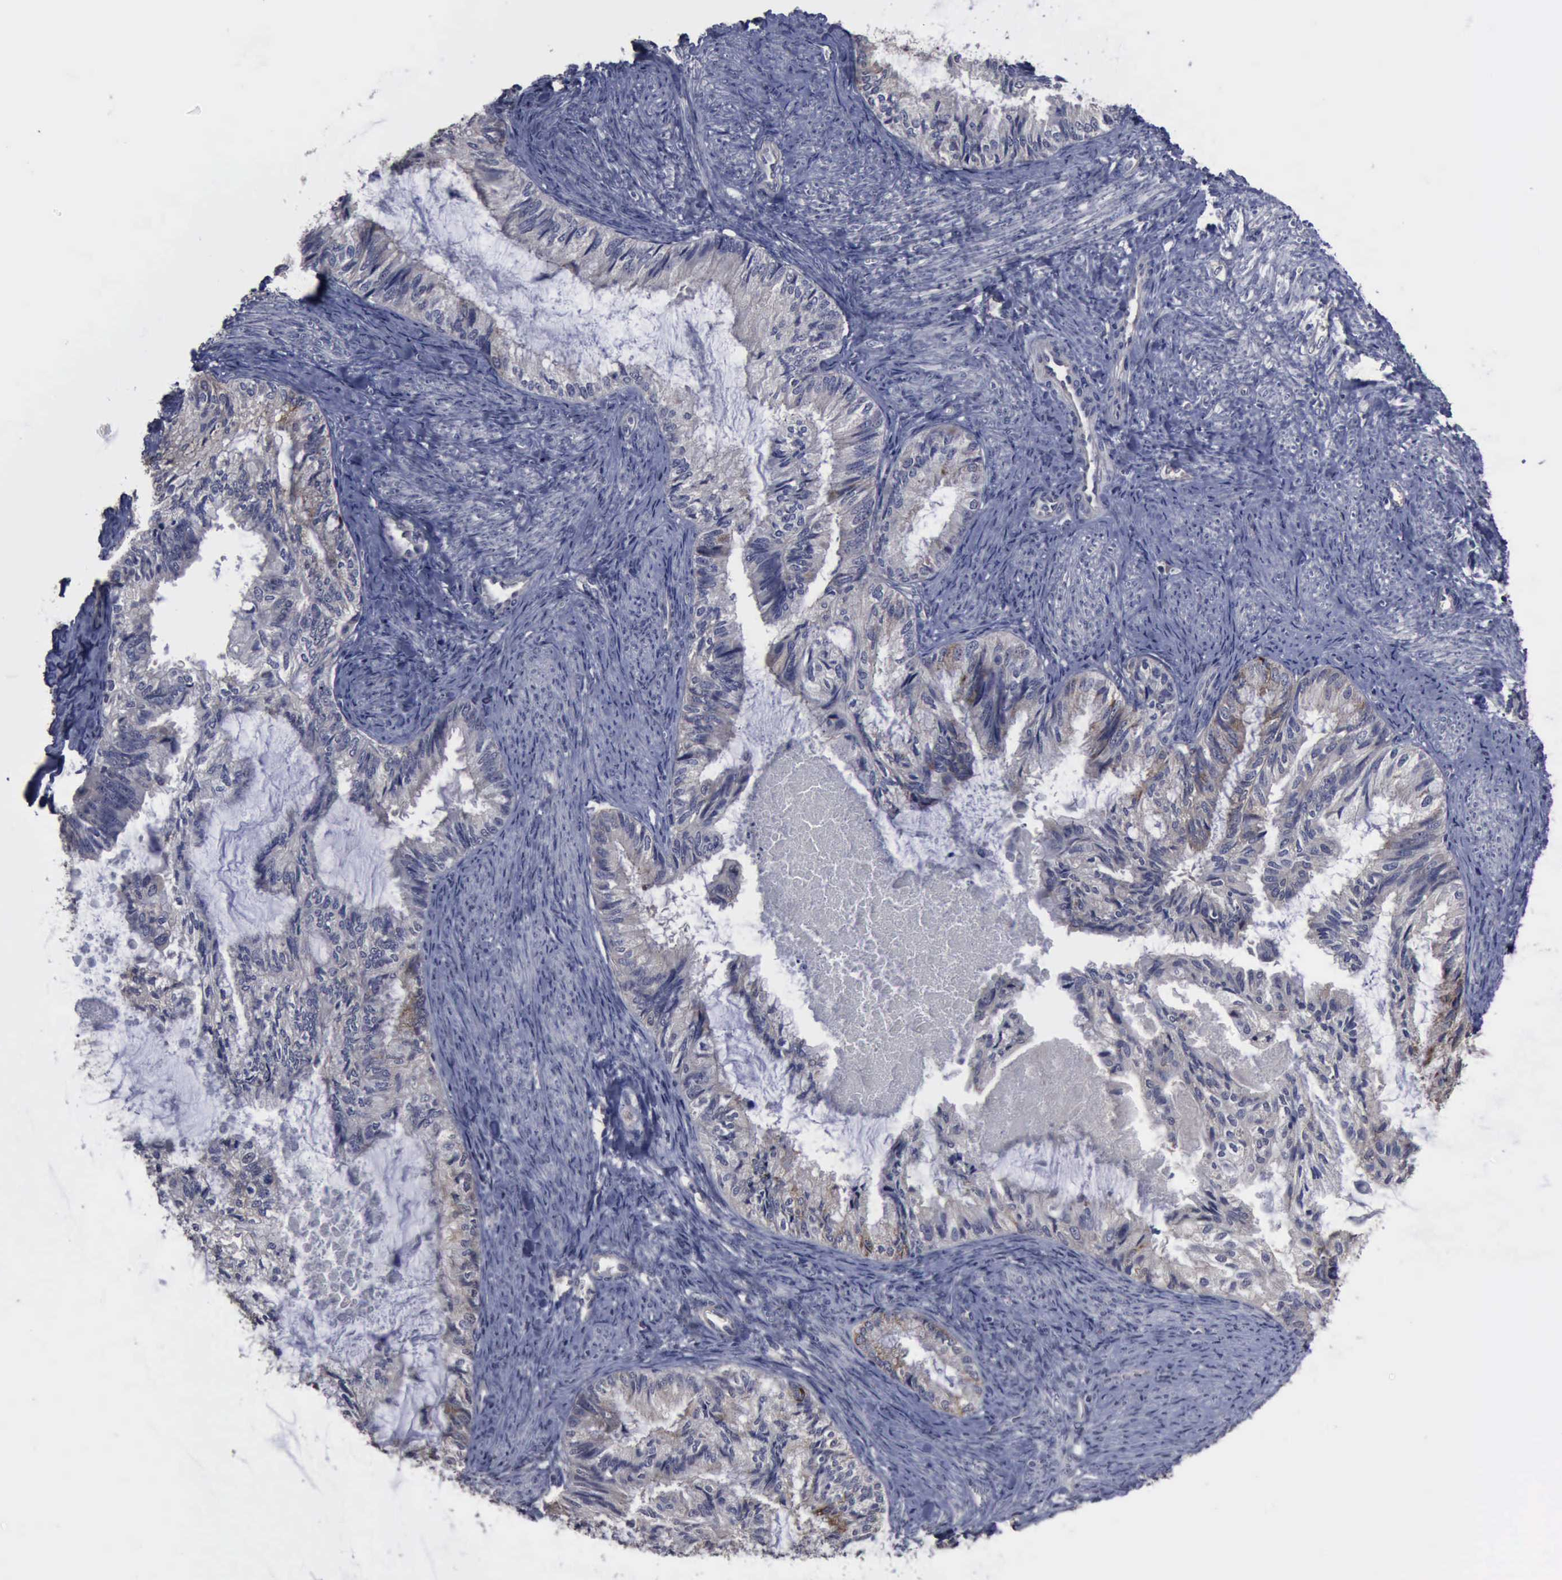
{"staining": {"intensity": "weak", "quantity": "<25%", "location": "cytoplasmic/membranous"}, "tissue": "endometrial cancer", "cell_type": "Tumor cells", "image_type": "cancer", "snomed": [{"axis": "morphology", "description": "Adenocarcinoma, NOS"}, {"axis": "topography", "description": "Endometrium"}], "caption": "Tumor cells are negative for protein expression in human endometrial cancer. (DAB (3,3'-diaminobenzidine) IHC visualized using brightfield microscopy, high magnification).", "gene": "CRKL", "patient": {"sex": "female", "age": 86}}